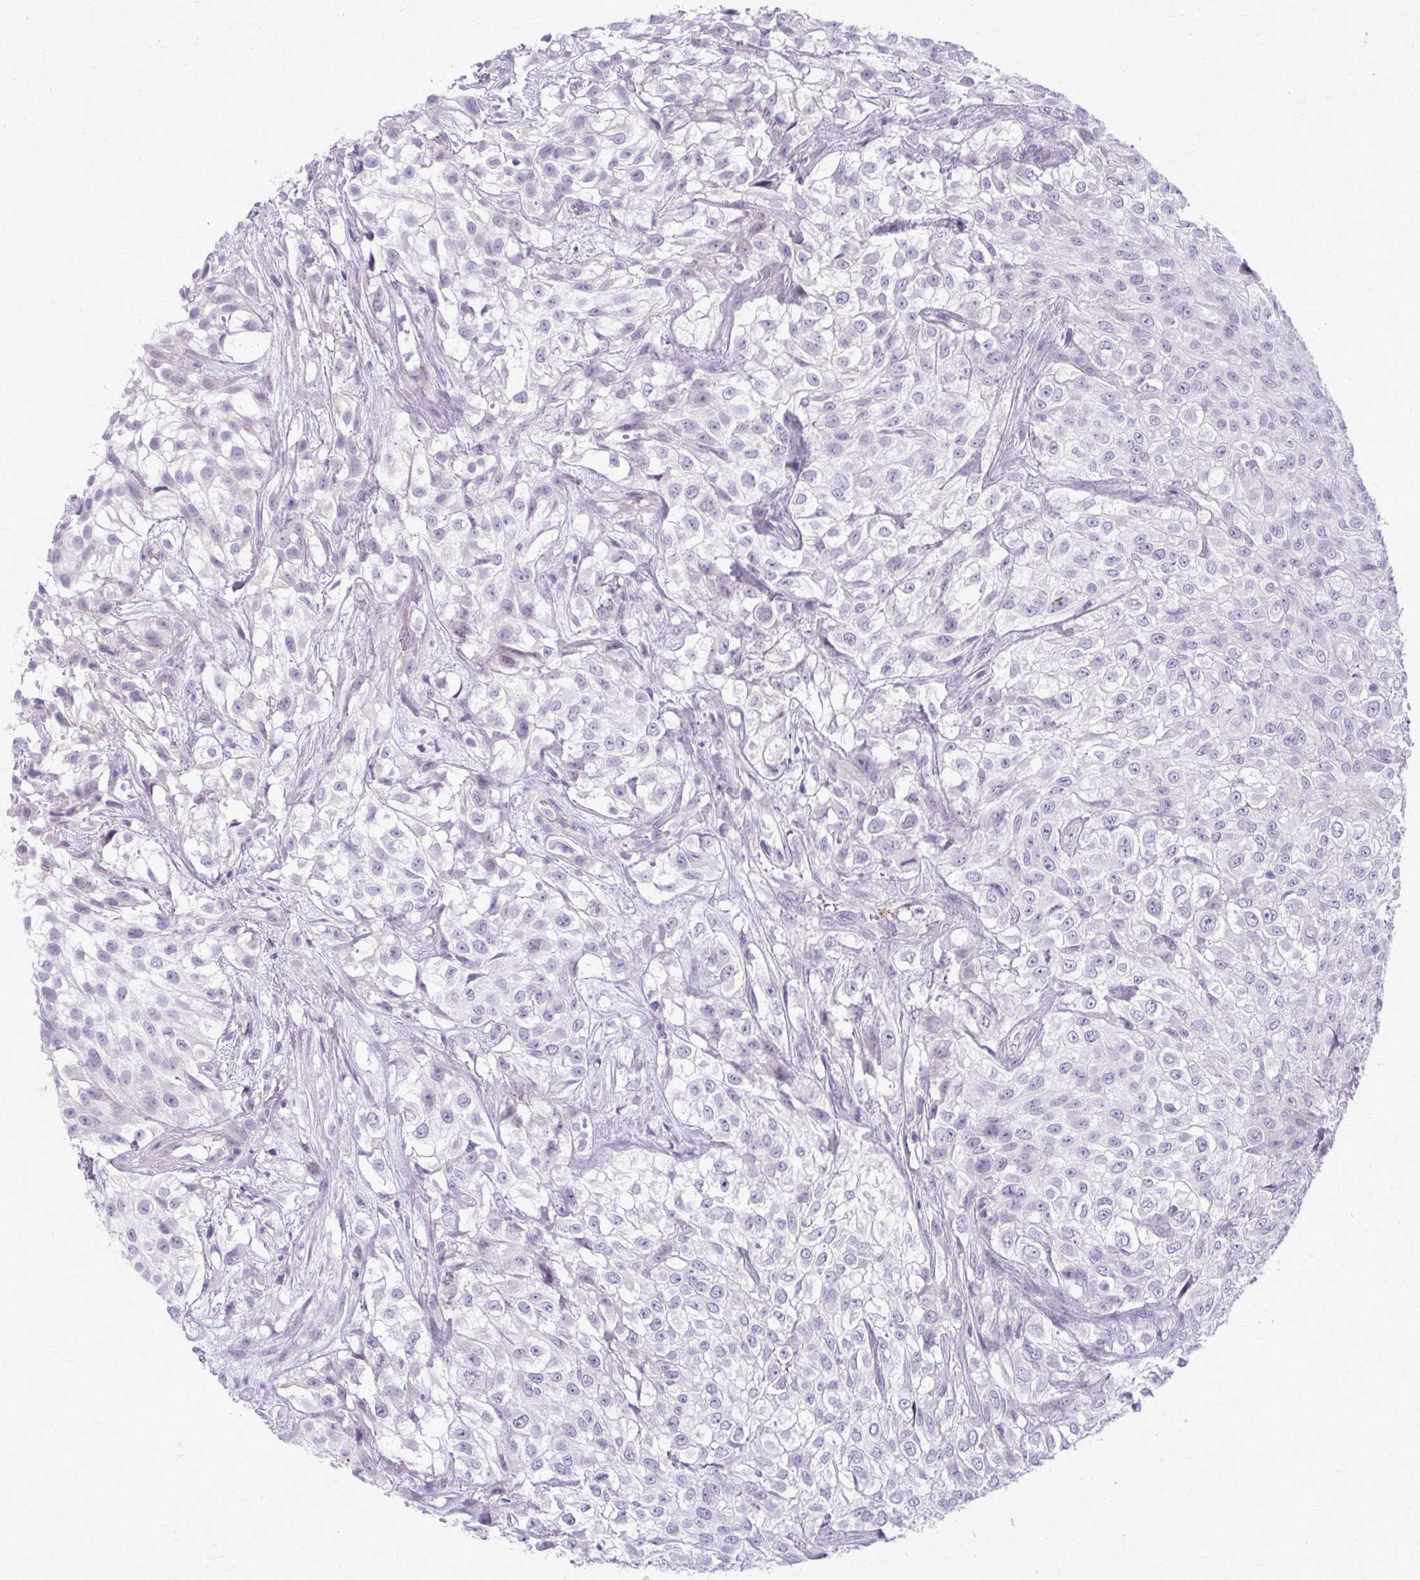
{"staining": {"intensity": "negative", "quantity": "none", "location": "none"}, "tissue": "urothelial cancer", "cell_type": "Tumor cells", "image_type": "cancer", "snomed": [{"axis": "morphology", "description": "Urothelial carcinoma, High grade"}, {"axis": "topography", "description": "Urinary bladder"}], "caption": "Urothelial carcinoma (high-grade) was stained to show a protein in brown. There is no significant expression in tumor cells.", "gene": "CASQ2", "patient": {"sex": "male", "age": 56}}